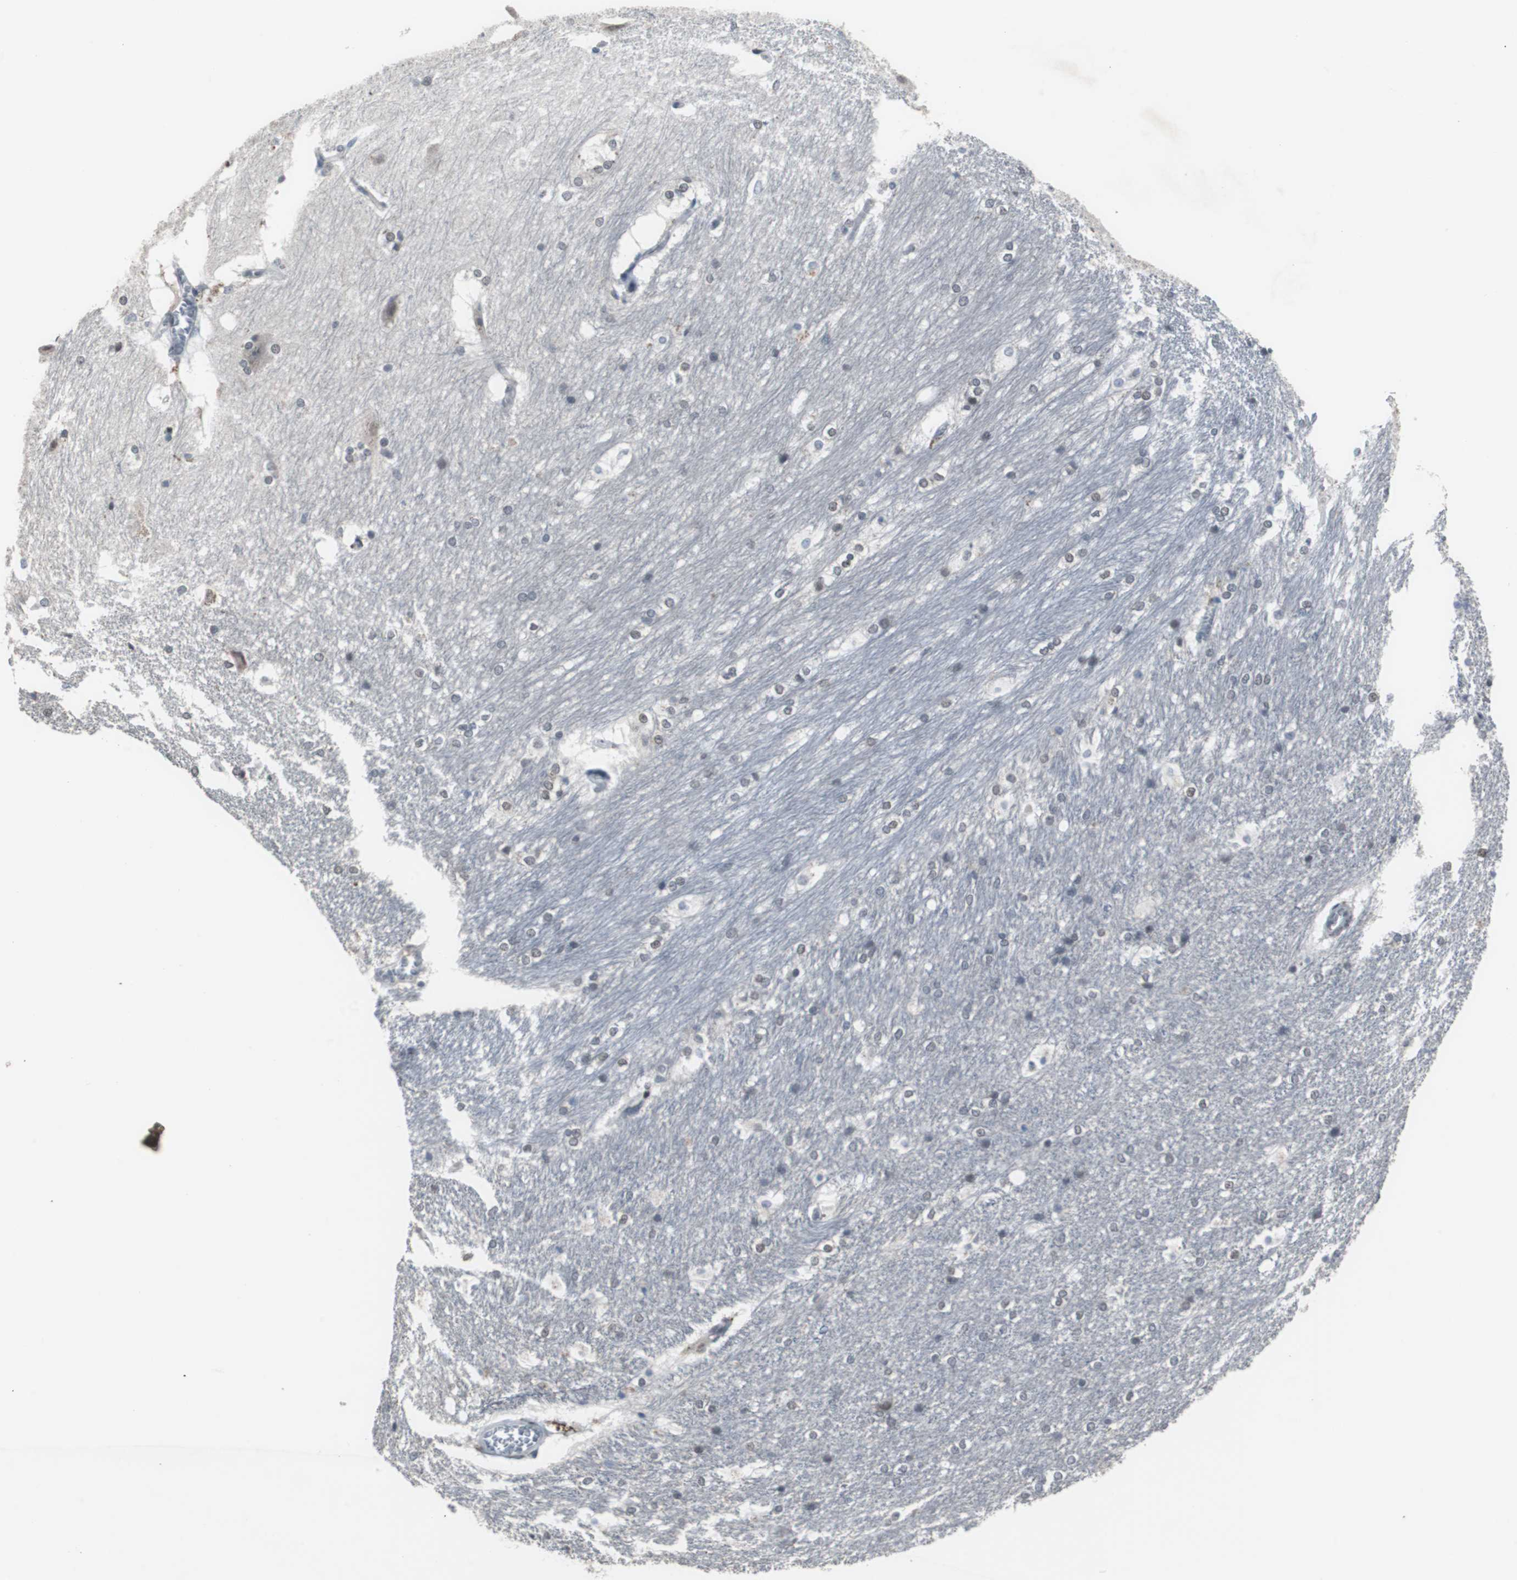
{"staining": {"intensity": "moderate", "quantity": "25%-75%", "location": "nuclear"}, "tissue": "hippocampus", "cell_type": "Glial cells", "image_type": "normal", "snomed": [{"axis": "morphology", "description": "Normal tissue, NOS"}, {"axis": "topography", "description": "Hippocampus"}], "caption": "High-magnification brightfield microscopy of unremarkable hippocampus stained with DAB (3,3'-diaminobenzidine) (brown) and counterstained with hematoxylin (blue). glial cells exhibit moderate nuclear positivity is identified in approximately25%-75% of cells. (brown staining indicates protein expression, while blue staining denotes nuclei).", "gene": "FOXP4", "patient": {"sex": "female", "age": 19}}